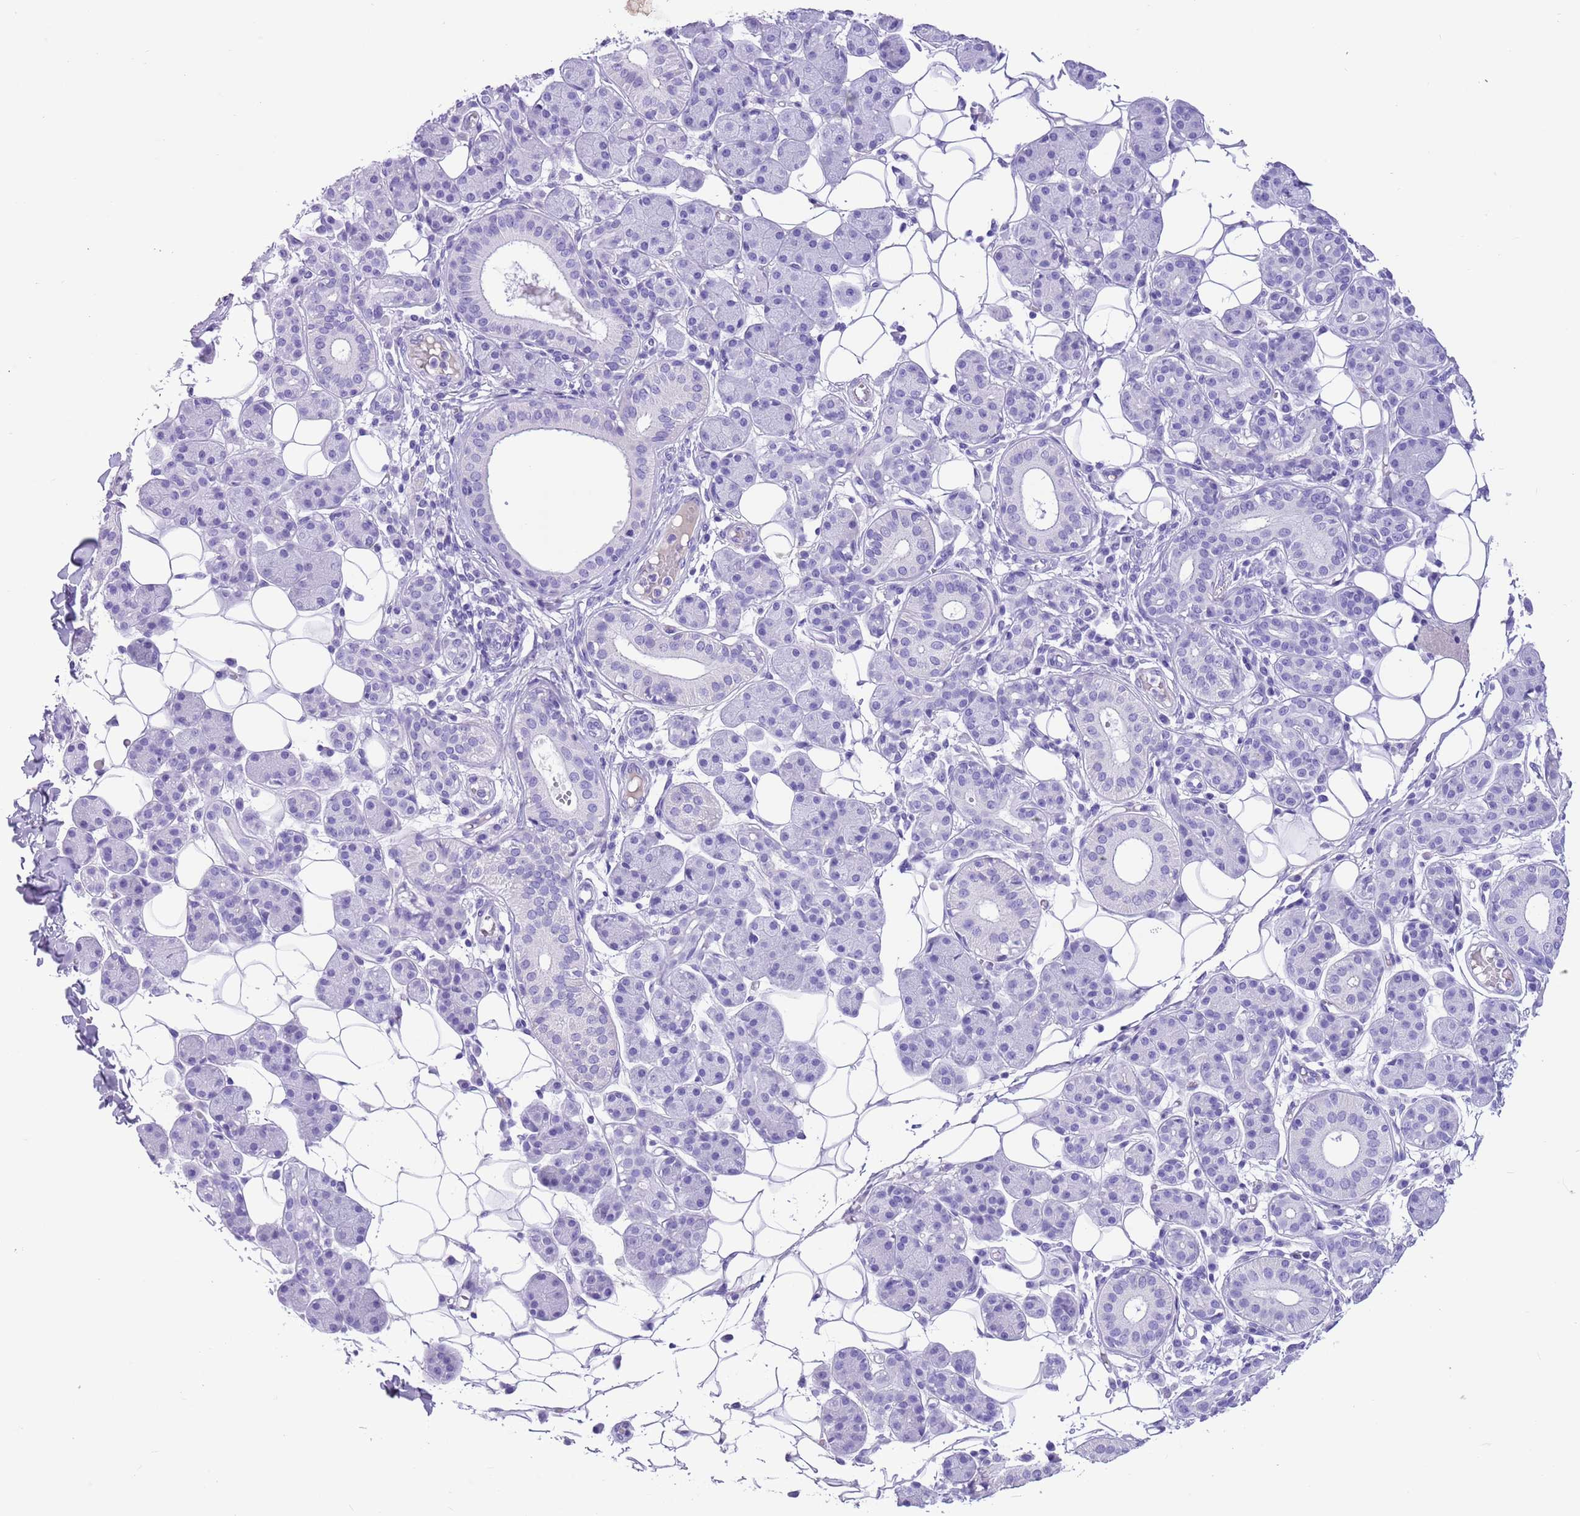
{"staining": {"intensity": "negative", "quantity": "none", "location": "none"}, "tissue": "salivary gland", "cell_type": "Glandular cells", "image_type": "normal", "snomed": [{"axis": "morphology", "description": "Normal tissue, NOS"}, {"axis": "topography", "description": "Salivary gland"}], "caption": "Immunohistochemistry (IHC) micrograph of normal salivary gland stained for a protein (brown), which shows no positivity in glandular cells. (Brightfield microscopy of DAB immunohistochemistry (IHC) at high magnification).", "gene": "TBC1D10B", "patient": {"sex": "female", "age": 33}}